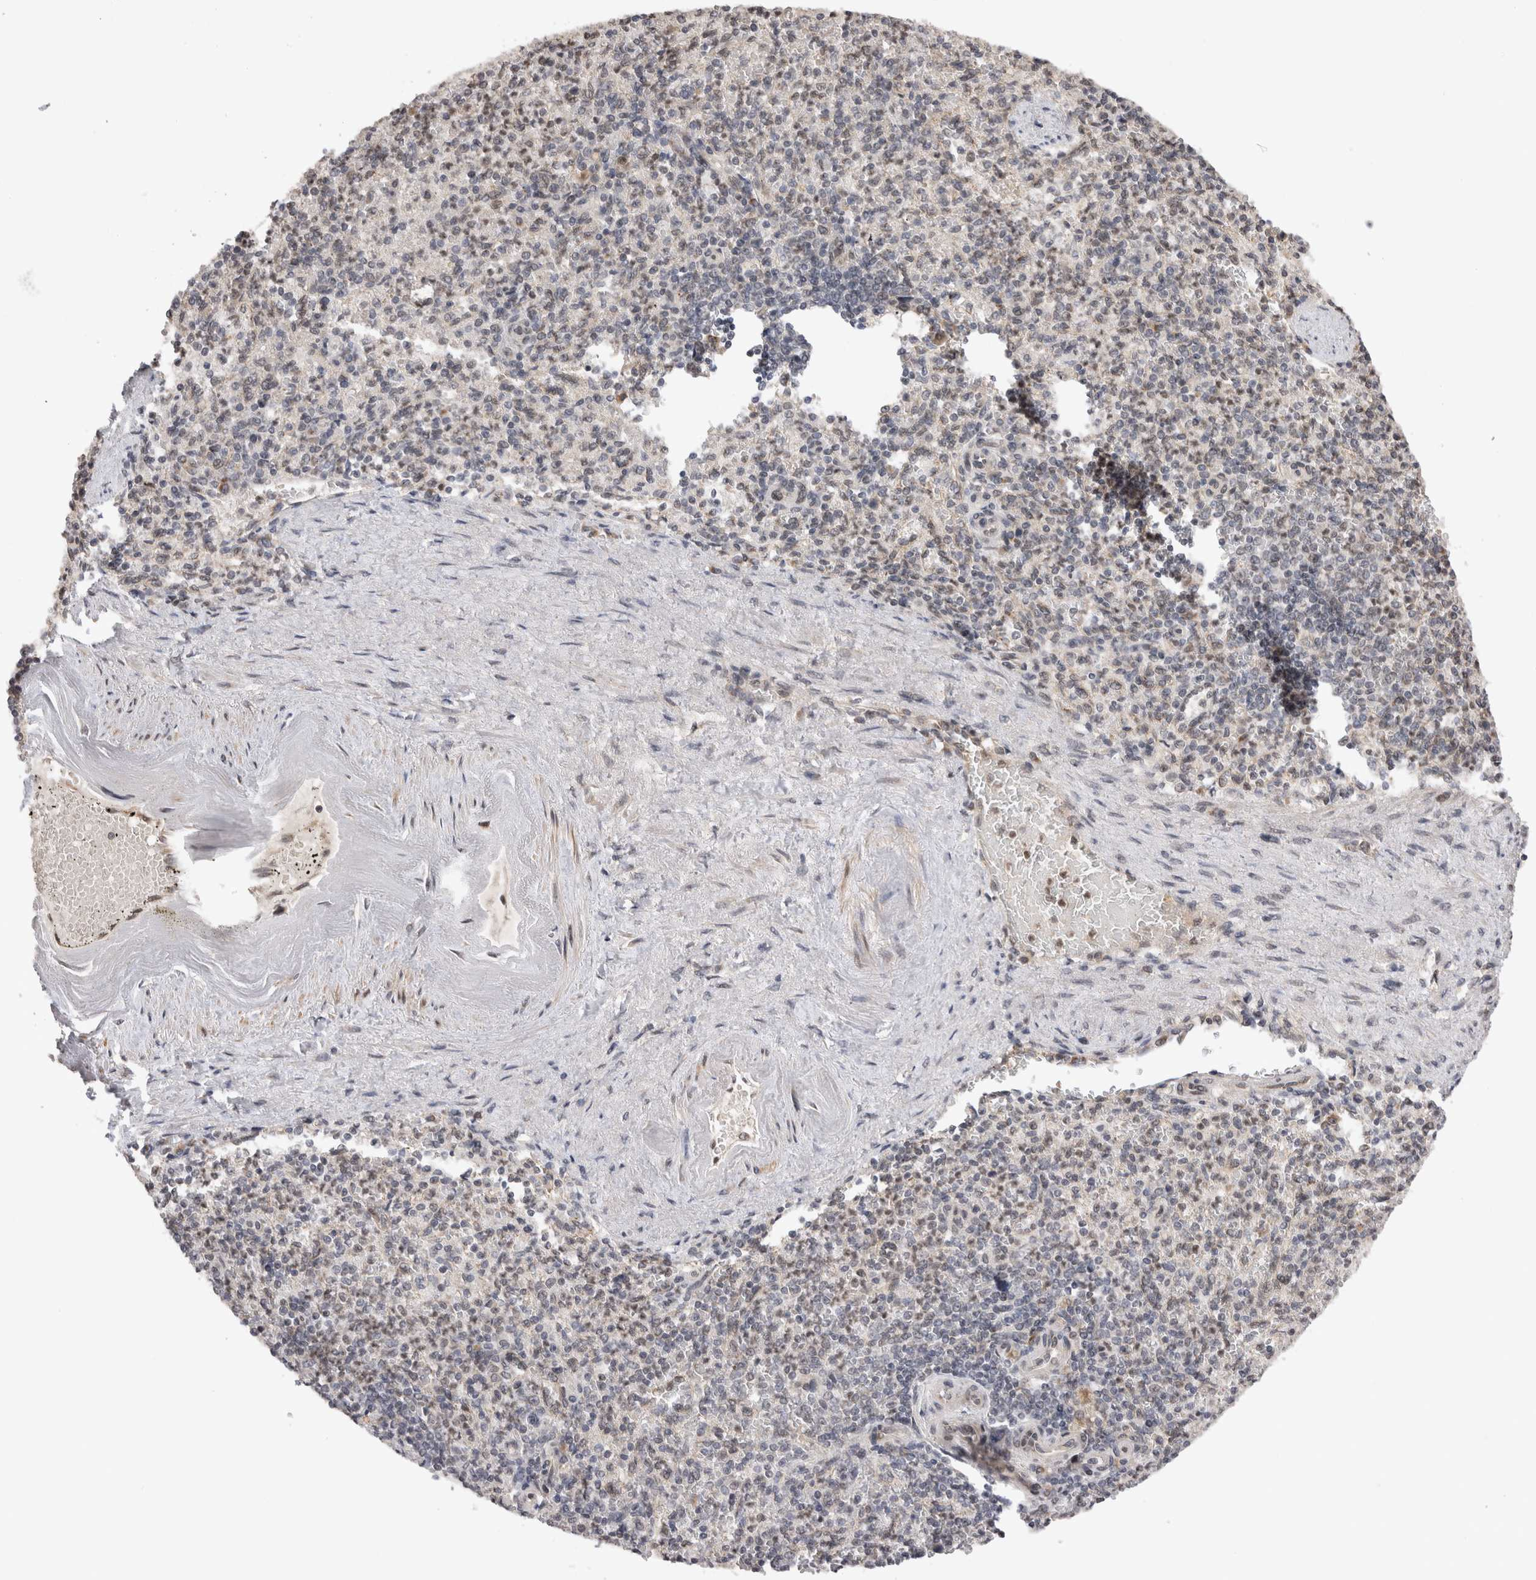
{"staining": {"intensity": "negative", "quantity": "none", "location": "none"}, "tissue": "spleen", "cell_type": "Cells in red pulp", "image_type": "normal", "snomed": [{"axis": "morphology", "description": "Normal tissue, NOS"}, {"axis": "topography", "description": "Spleen"}], "caption": "Spleen was stained to show a protein in brown. There is no significant positivity in cells in red pulp. (Stains: DAB IHC with hematoxylin counter stain, Microscopy: brightfield microscopy at high magnification).", "gene": "TMEM65", "patient": {"sex": "female", "age": 74}}